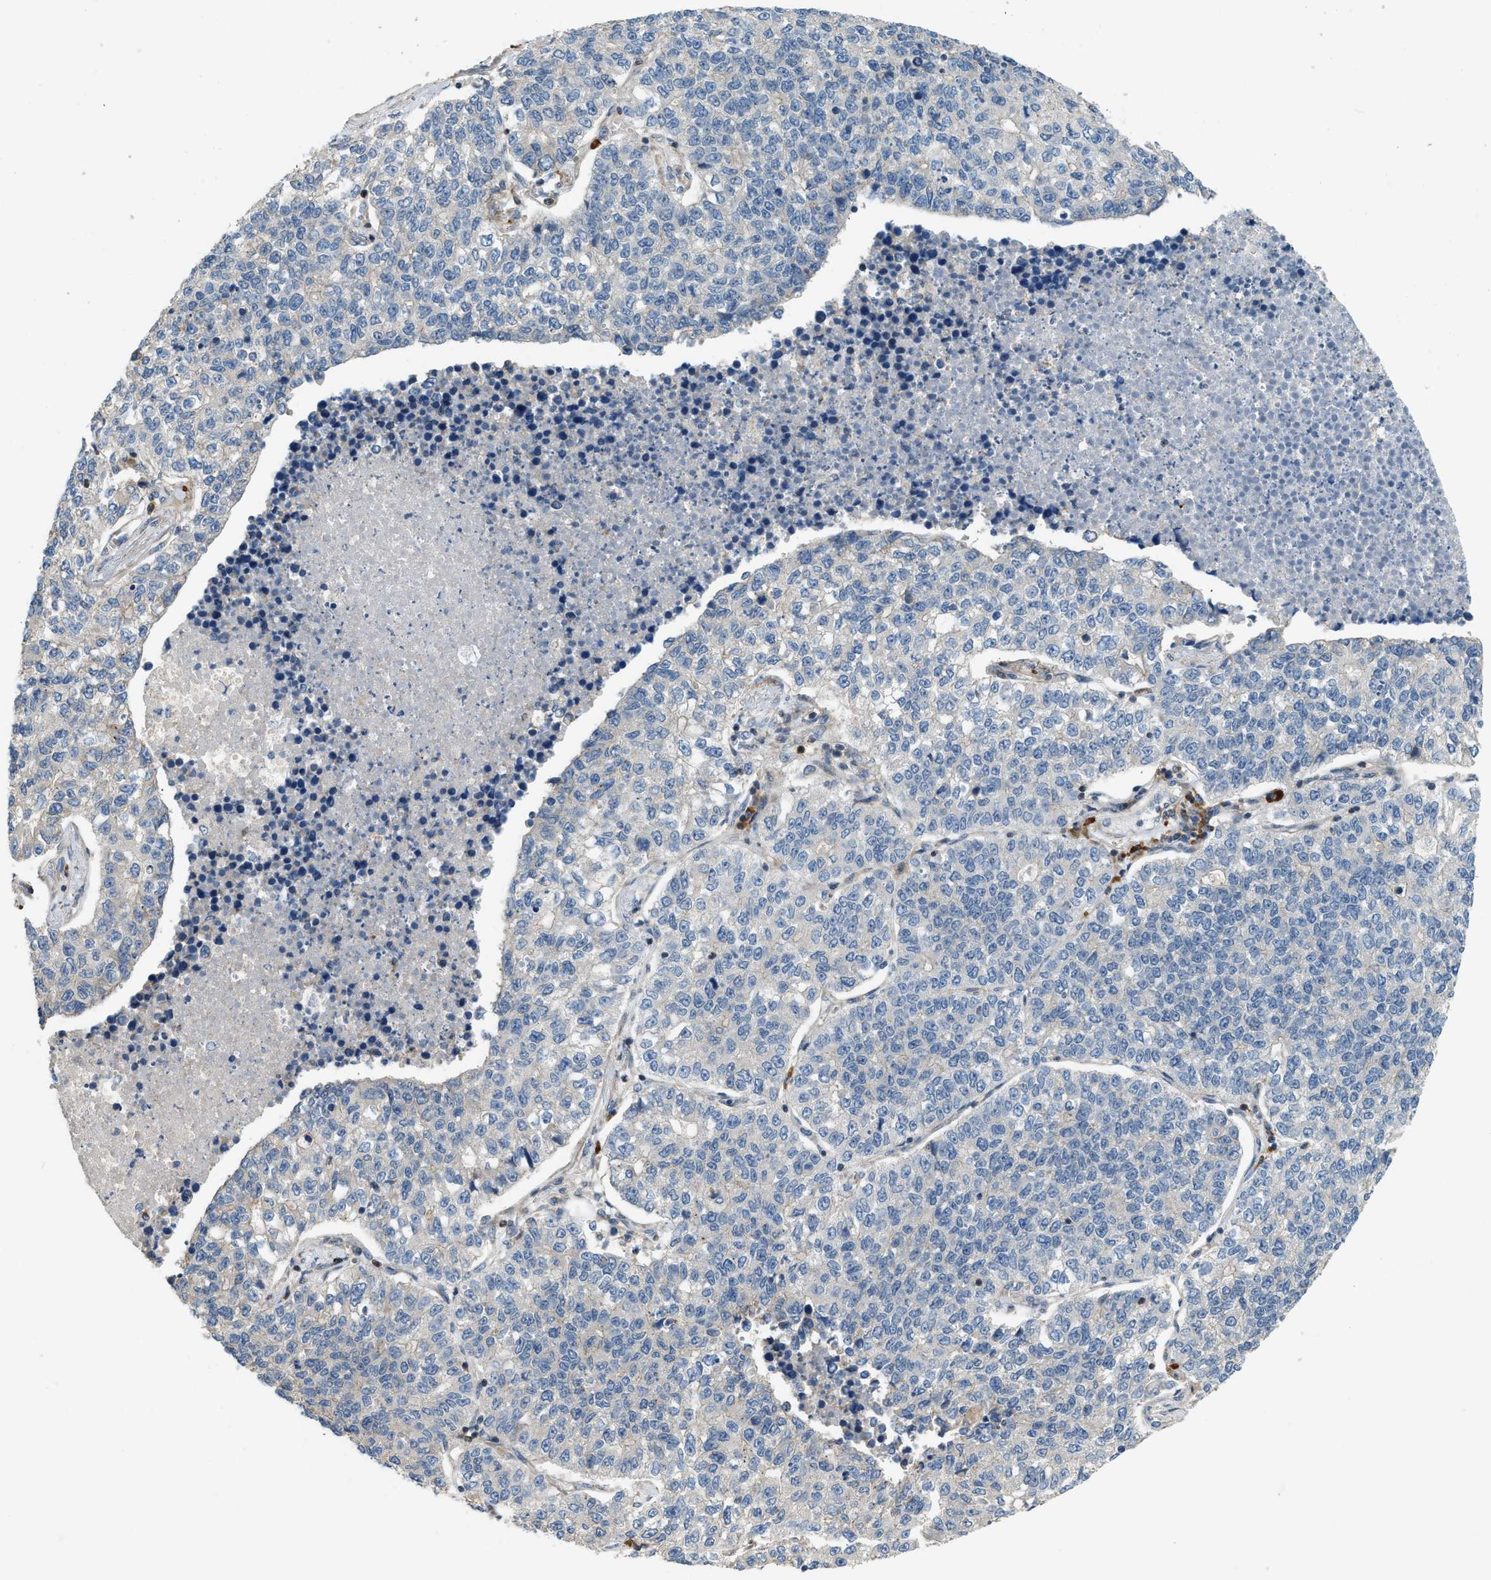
{"staining": {"intensity": "negative", "quantity": "none", "location": "none"}, "tissue": "lung cancer", "cell_type": "Tumor cells", "image_type": "cancer", "snomed": [{"axis": "morphology", "description": "Adenocarcinoma, NOS"}, {"axis": "topography", "description": "Lung"}], "caption": "DAB (3,3'-diaminobenzidine) immunohistochemical staining of lung adenocarcinoma shows no significant expression in tumor cells.", "gene": "BTN3A2", "patient": {"sex": "male", "age": 49}}